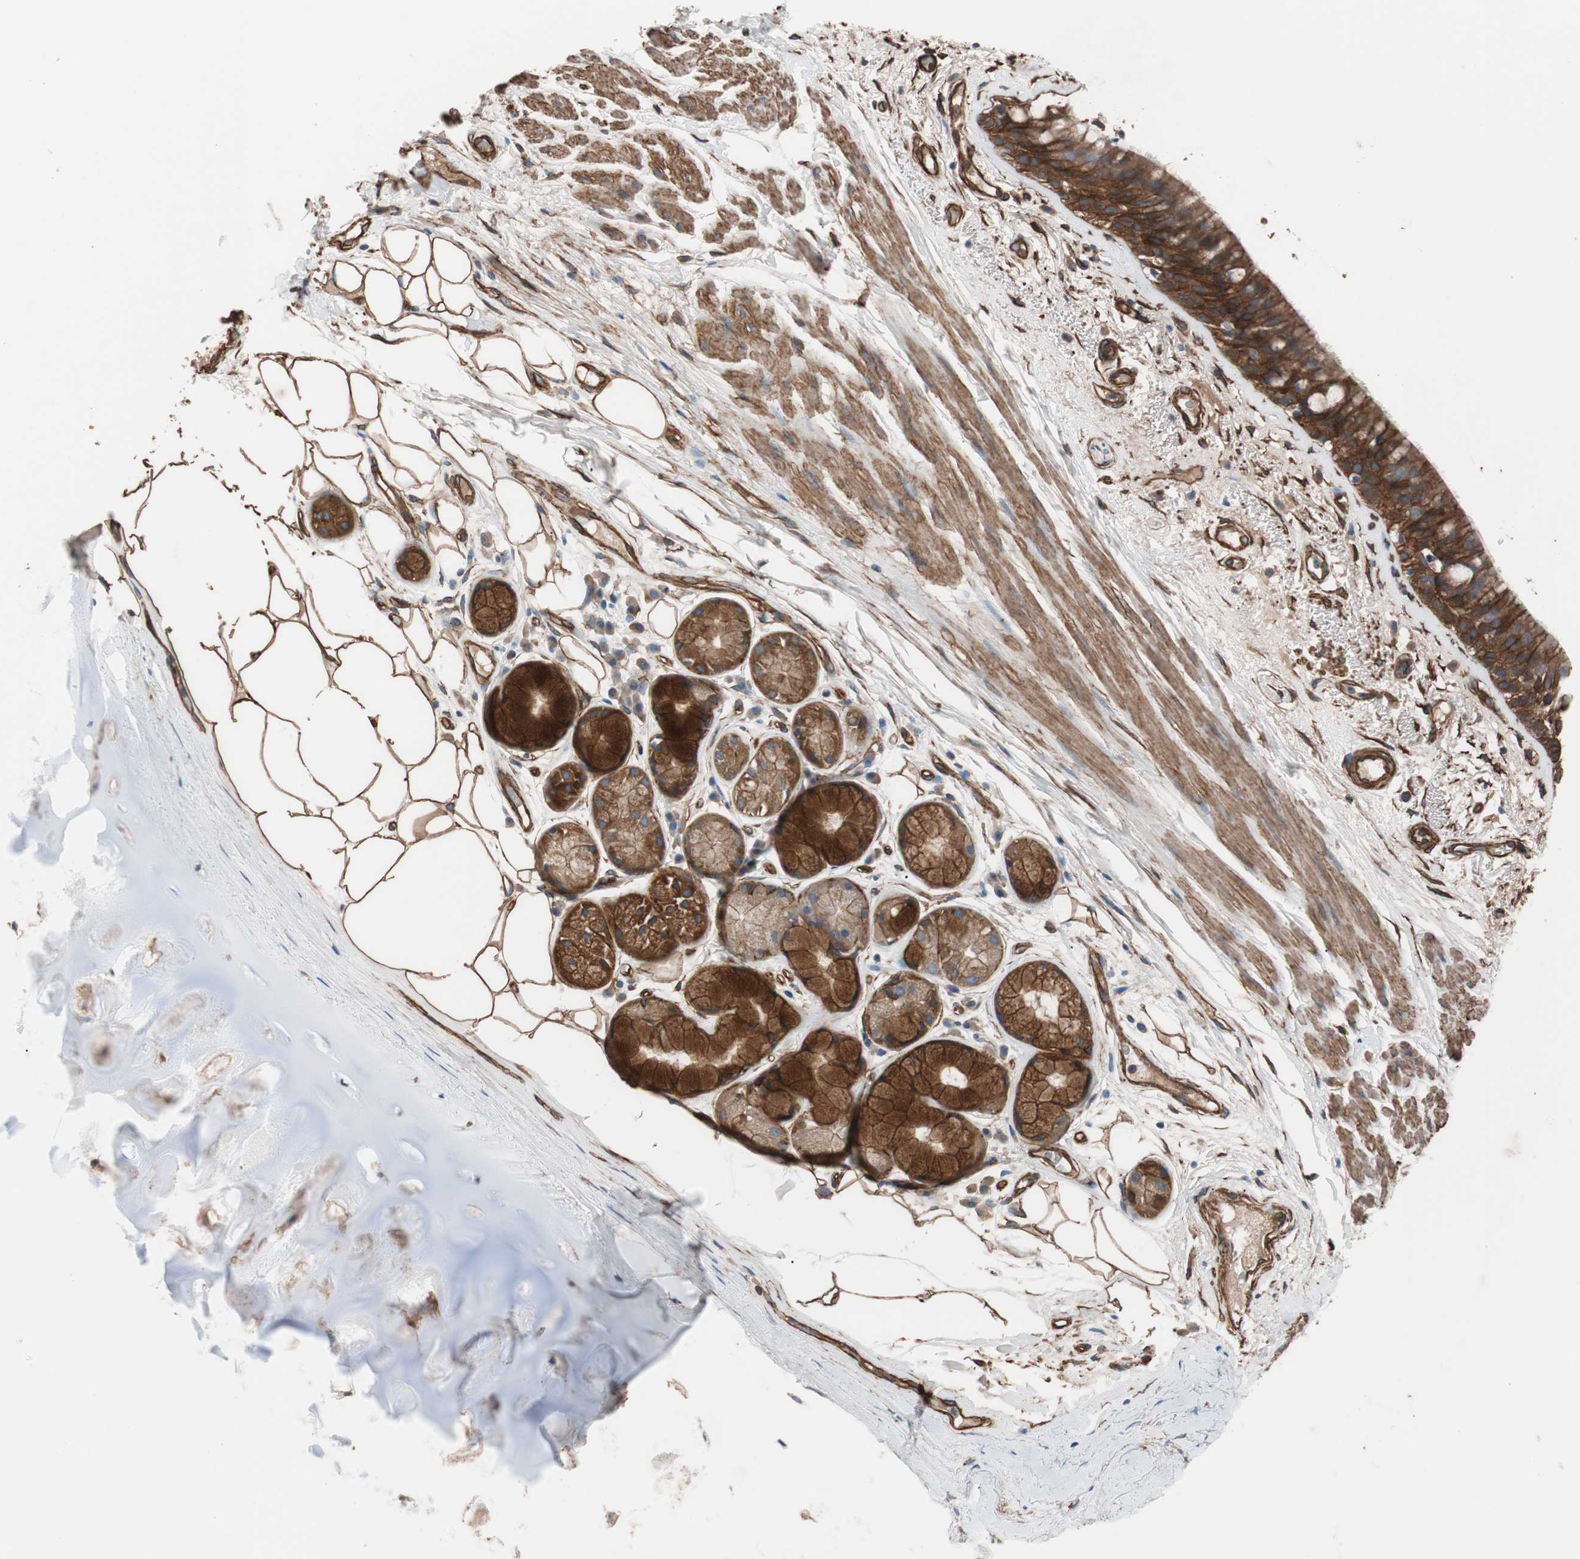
{"staining": {"intensity": "moderate", "quantity": ">75%", "location": "cytoplasmic/membranous"}, "tissue": "bronchus", "cell_type": "Respiratory epithelial cells", "image_type": "normal", "snomed": [{"axis": "morphology", "description": "Normal tissue, NOS"}, {"axis": "topography", "description": "Bronchus"}], "caption": "Respiratory epithelial cells exhibit medium levels of moderate cytoplasmic/membranous expression in approximately >75% of cells in unremarkable bronchus. The protein is stained brown, and the nuclei are stained in blue (DAB IHC with brightfield microscopy, high magnification).", "gene": "SPINT1", "patient": {"sex": "male", "age": 66}}